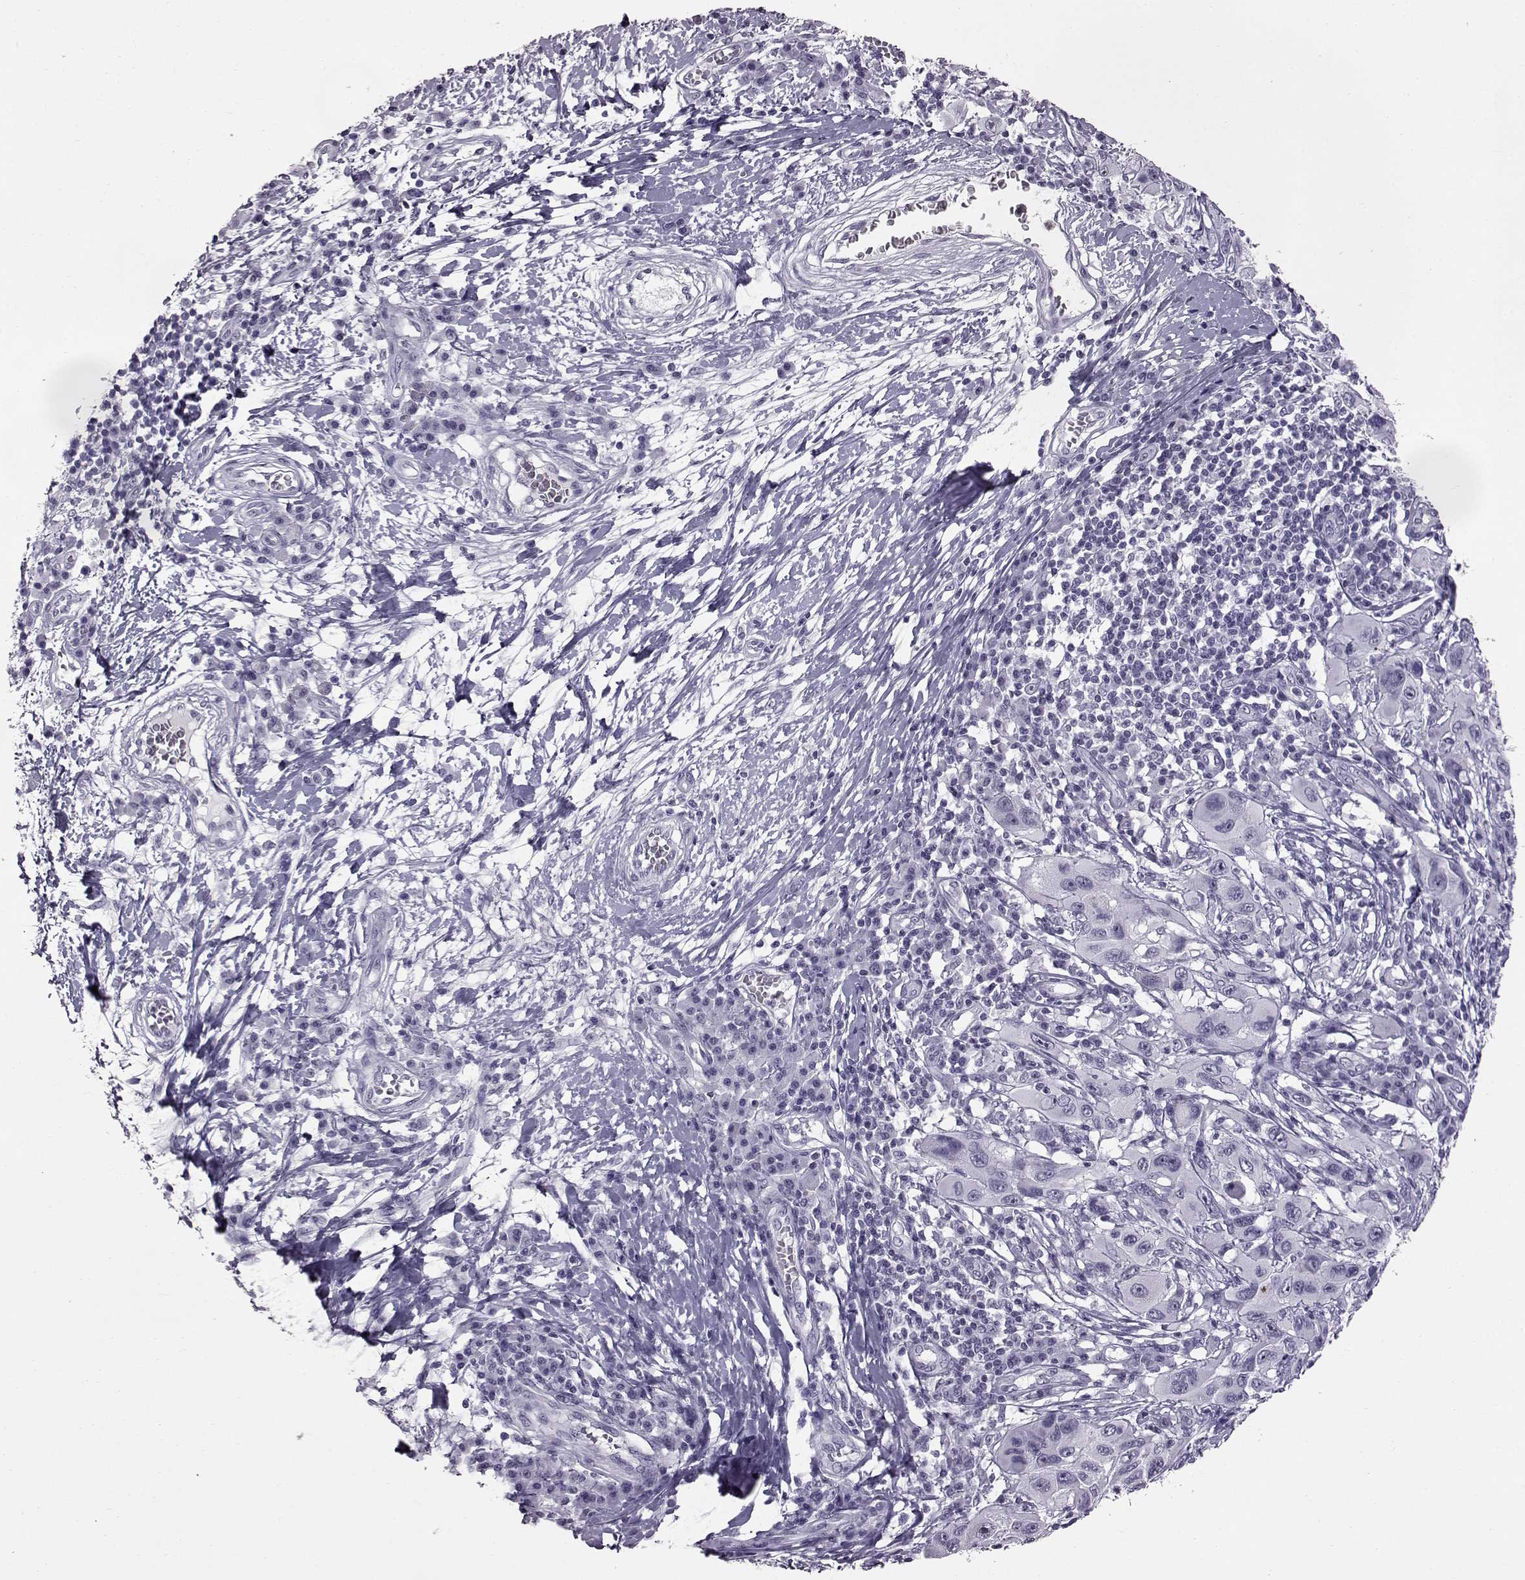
{"staining": {"intensity": "negative", "quantity": "none", "location": "none"}, "tissue": "melanoma", "cell_type": "Tumor cells", "image_type": "cancer", "snomed": [{"axis": "morphology", "description": "Malignant melanoma, NOS"}, {"axis": "topography", "description": "Skin"}], "caption": "Human melanoma stained for a protein using immunohistochemistry displays no expression in tumor cells.", "gene": "ADGRG2", "patient": {"sex": "male", "age": 53}}